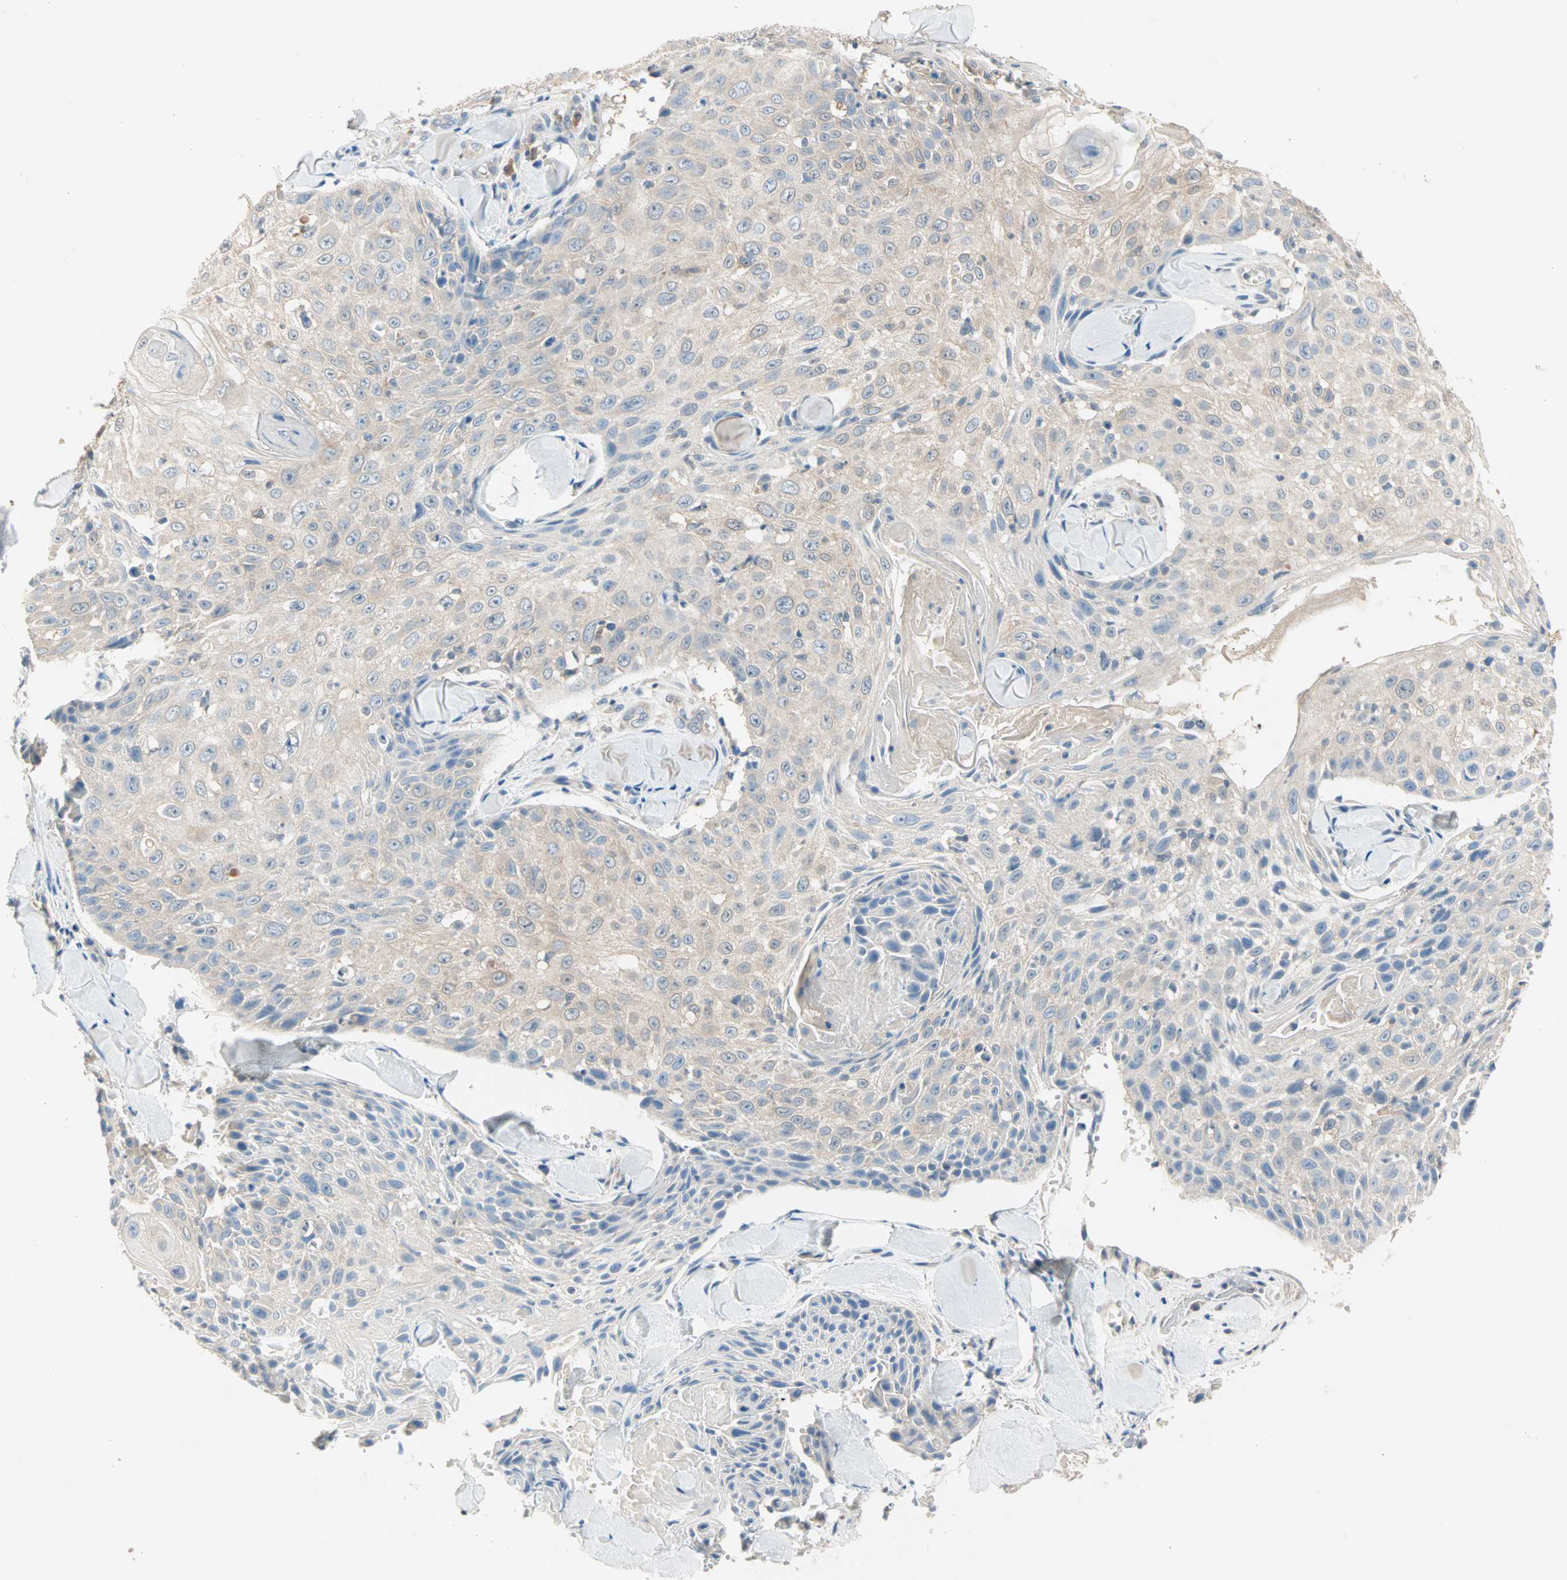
{"staining": {"intensity": "weak", "quantity": "25%-75%", "location": "cytoplasmic/membranous"}, "tissue": "skin cancer", "cell_type": "Tumor cells", "image_type": "cancer", "snomed": [{"axis": "morphology", "description": "Squamous cell carcinoma, NOS"}, {"axis": "topography", "description": "Skin"}], "caption": "This histopathology image shows squamous cell carcinoma (skin) stained with immunohistochemistry to label a protein in brown. The cytoplasmic/membranous of tumor cells show weak positivity for the protein. Nuclei are counter-stained blue.", "gene": "MPI", "patient": {"sex": "male", "age": 86}}